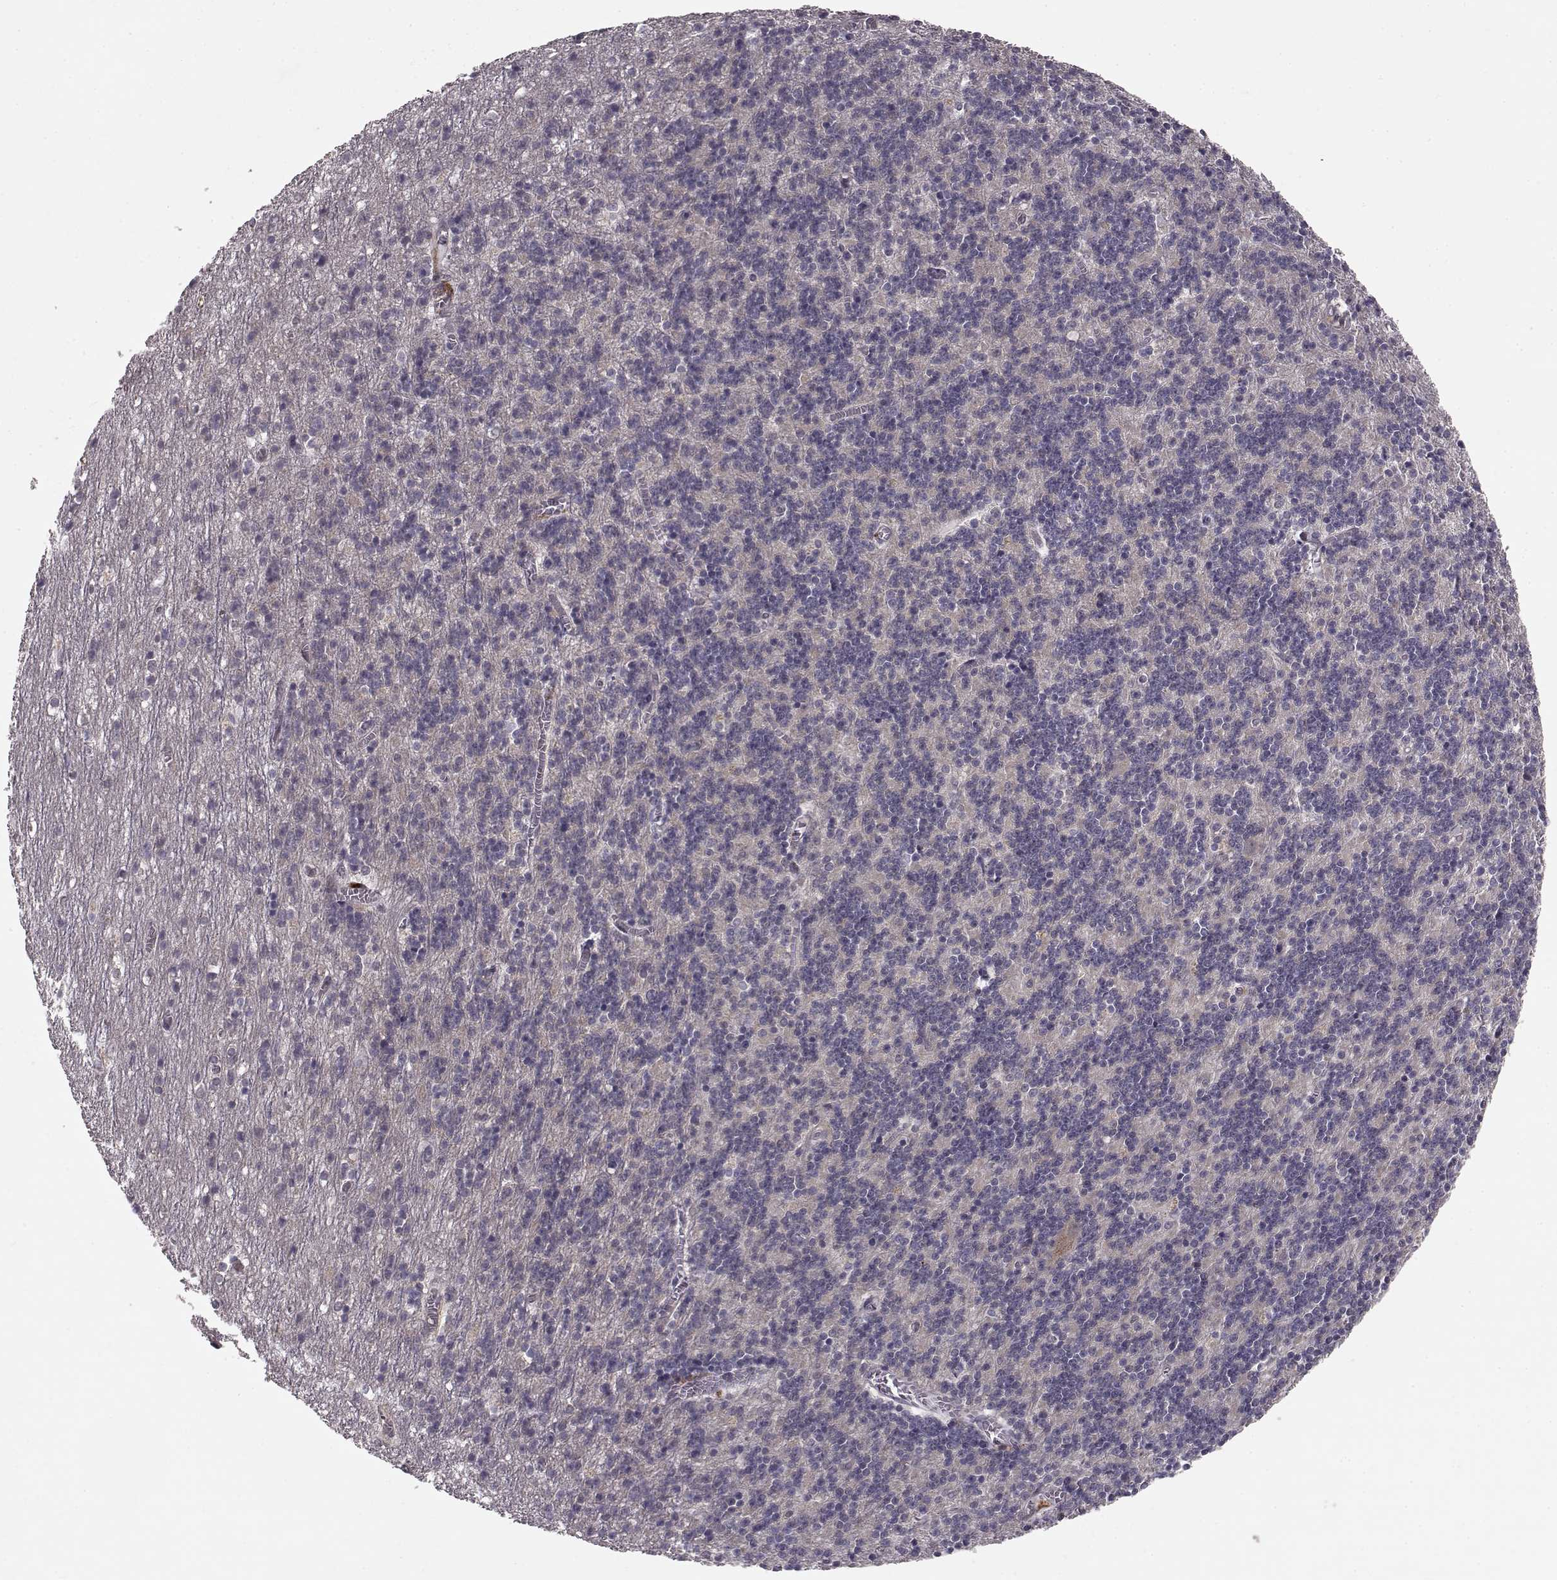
{"staining": {"intensity": "negative", "quantity": "none", "location": "none"}, "tissue": "cerebellum", "cell_type": "Cells in granular layer", "image_type": "normal", "snomed": [{"axis": "morphology", "description": "Normal tissue, NOS"}, {"axis": "topography", "description": "Cerebellum"}], "caption": "Photomicrograph shows no protein staining in cells in granular layer of normal cerebellum.", "gene": "RANBP1", "patient": {"sex": "male", "age": 70}}